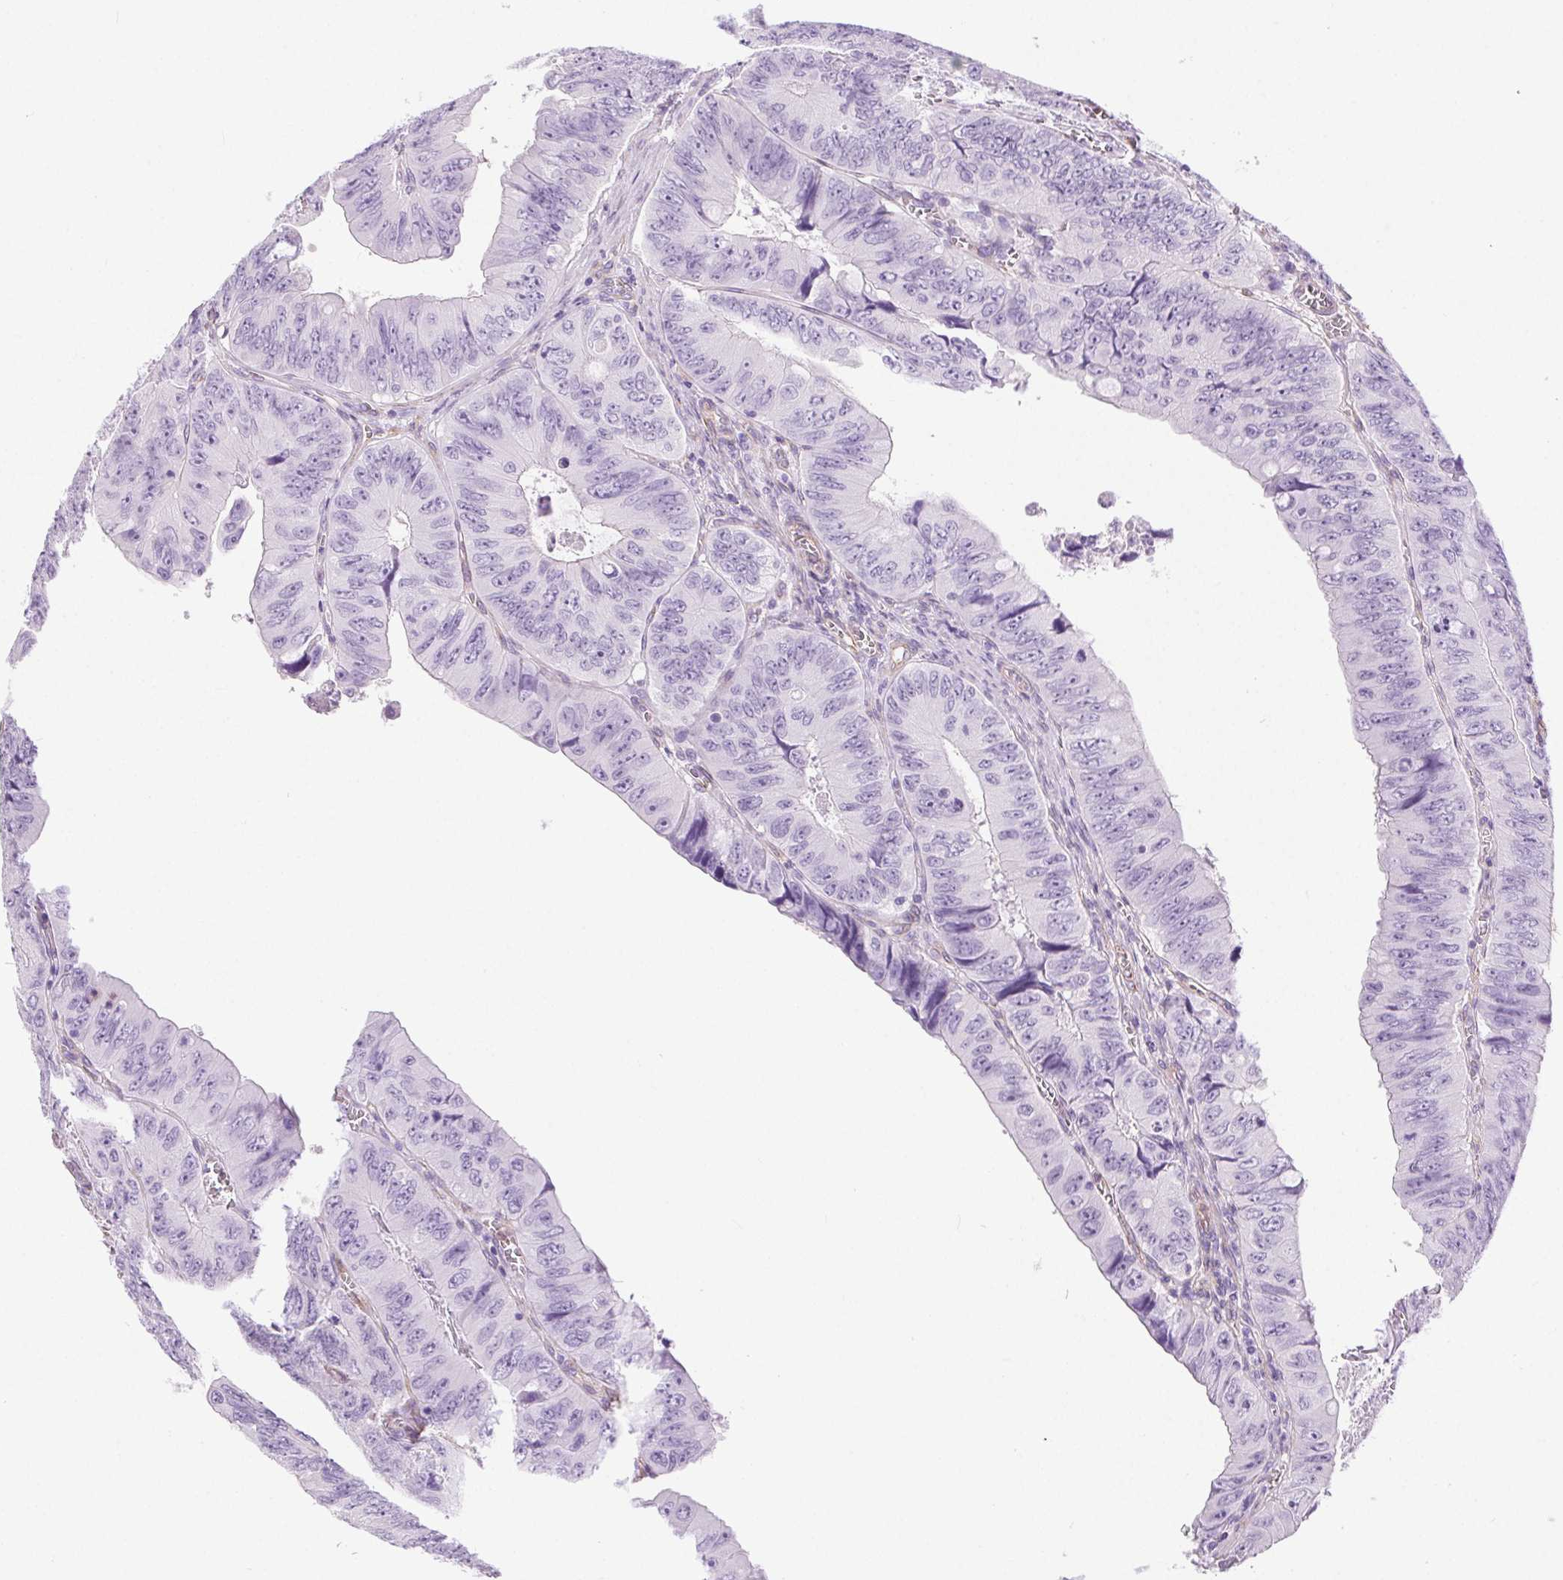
{"staining": {"intensity": "negative", "quantity": "none", "location": "none"}, "tissue": "colorectal cancer", "cell_type": "Tumor cells", "image_type": "cancer", "snomed": [{"axis": "morphology", "description": "Adenocarcinoma, NOS"}, {"axis": "topography", "description": "Colon"}], "caption": "This is a photomicrograph of immunohistochemistry staining of colorectal cancer, which shows no positivity in tumor cells. Nuclei are stained in blue.", "gene": "SHCBP1L", "patient": {"sex": "female", "age": 84}}